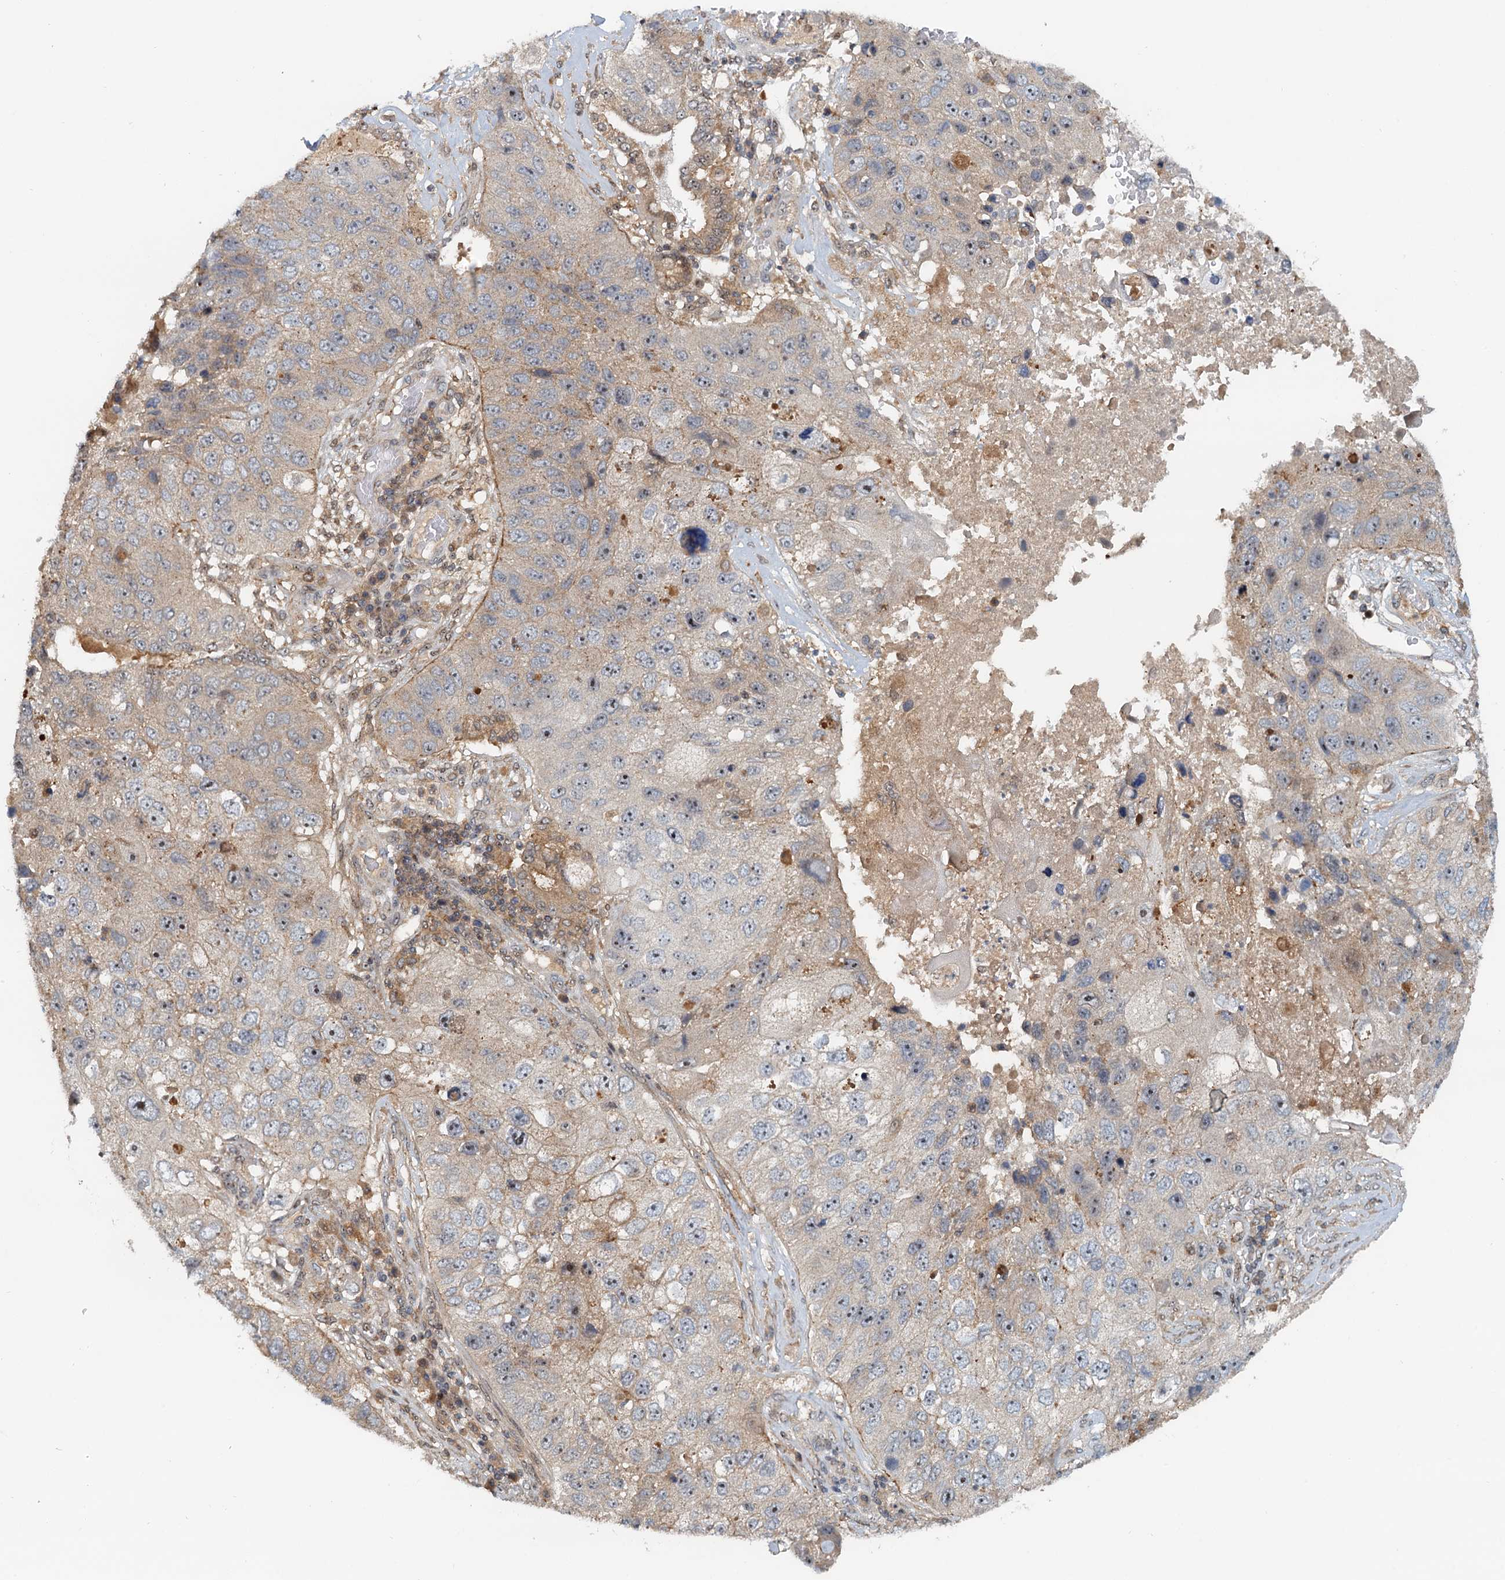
{"staining": {"intensity": "weak", "quantity": "<25%", "location": "cytoplasmic/membranous"}, "tissue": "lung cancer", "cell_type": "Tumor cells", "image_type": "cancer", "snomed": [{"axis": "morphology", "description": "Squamous cell carcinoma, NOS"}, {"axis": "topography", "description": "Lung"}], "caption": "Immunohistochemical staining of lung squamous cell carcinoma shows no significant expression in tumor cells.", "gene": "TOLLIP", "patient": {"sex": "male", "age": 61}}